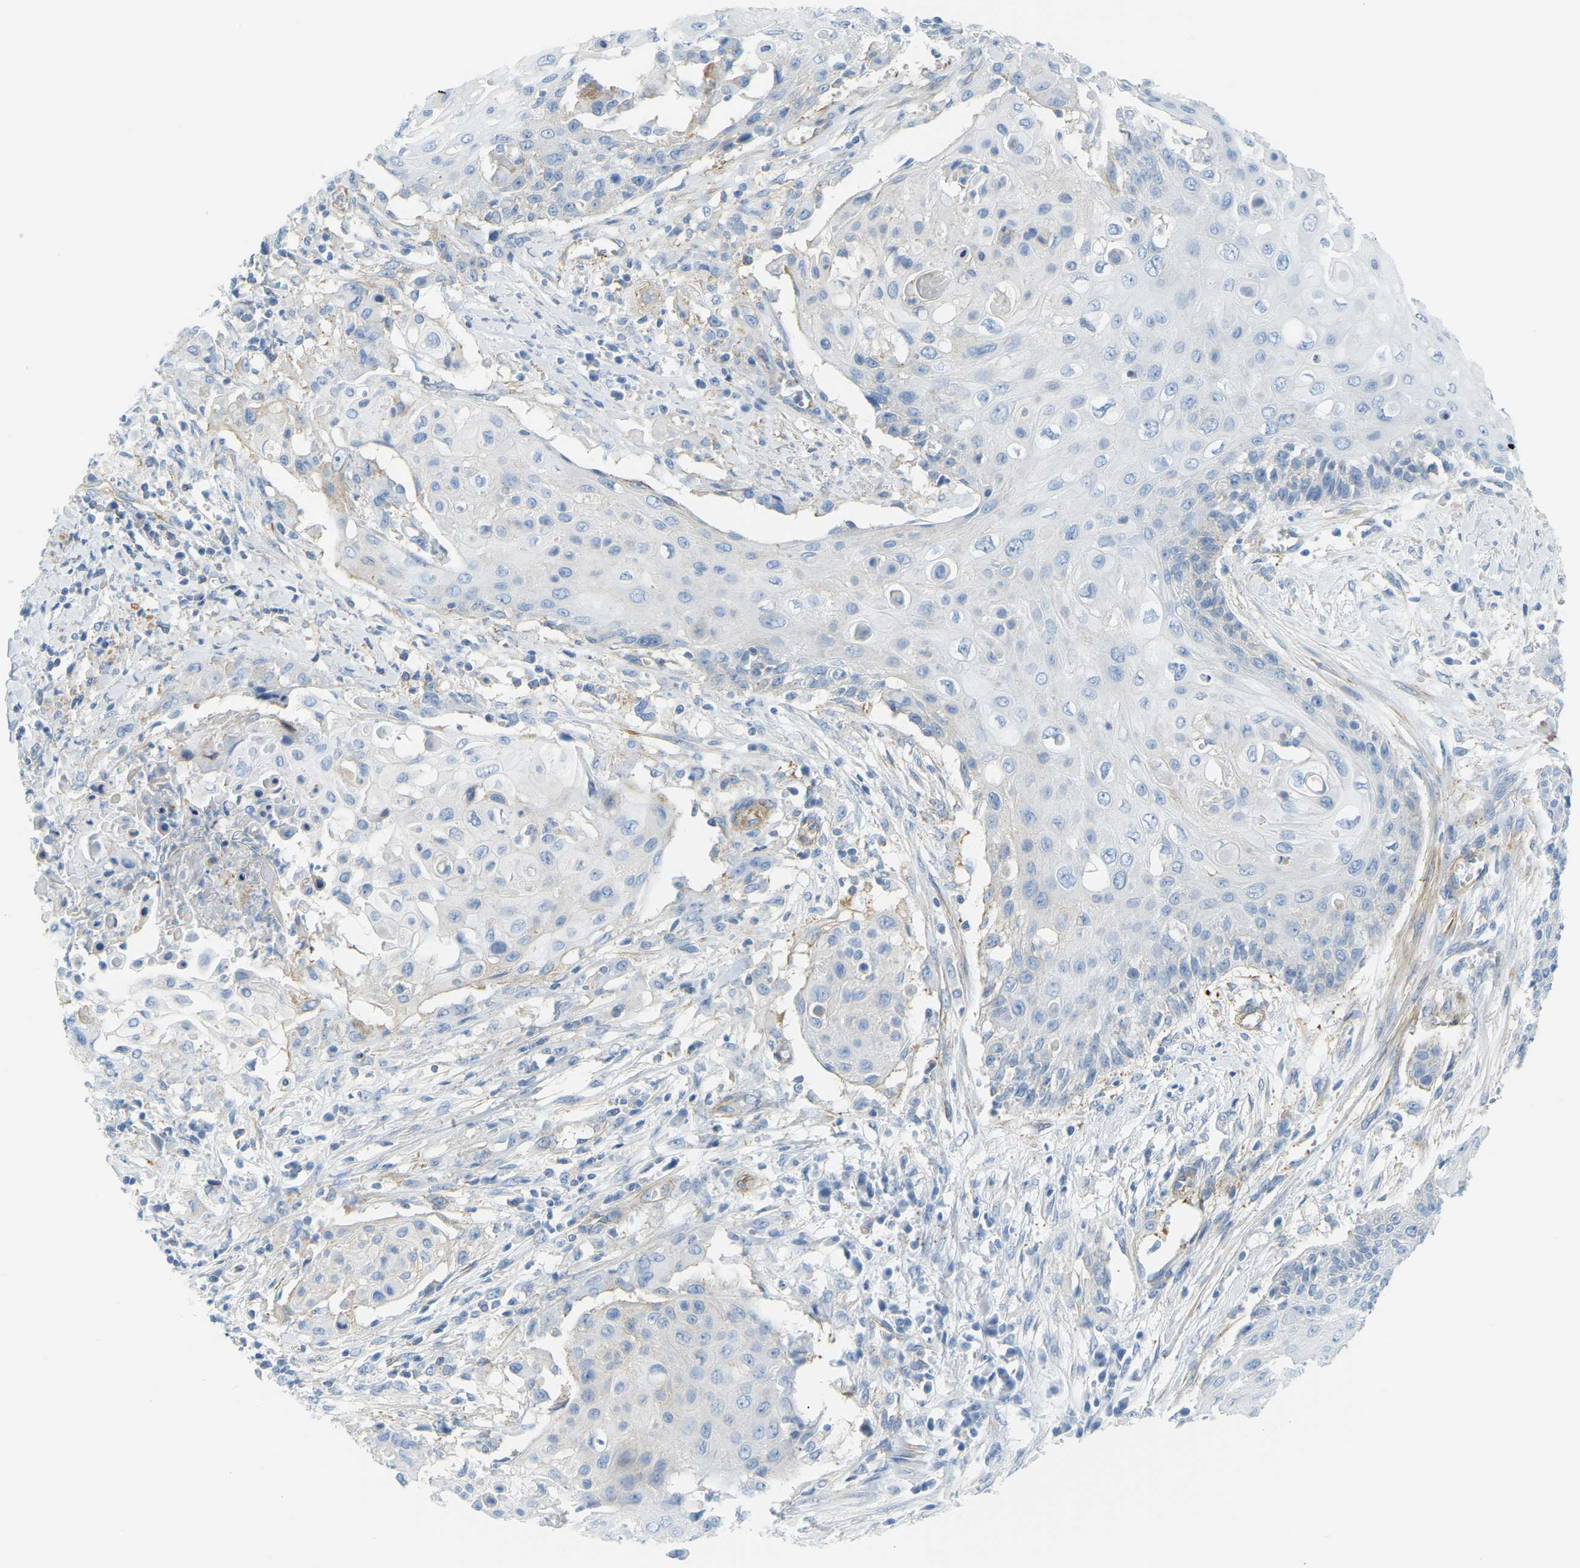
{"staining": {"intensity": "negative", "quantity": "none", "location": "none"}, "tissue": "cervical cancer", "cell_type": "Tumor cells", "image_type": "cancer", "snomed": [{"axis": "morphology", "description": "Squamous cell carcinoma, NOS"}, {"axis": "topography", "description": "Cervix"}], "caption": "Tumor cells show no significant positivity in cervical cancer.", "gene": "MYL3", "patient": {"sex": "female", "age": 39}}